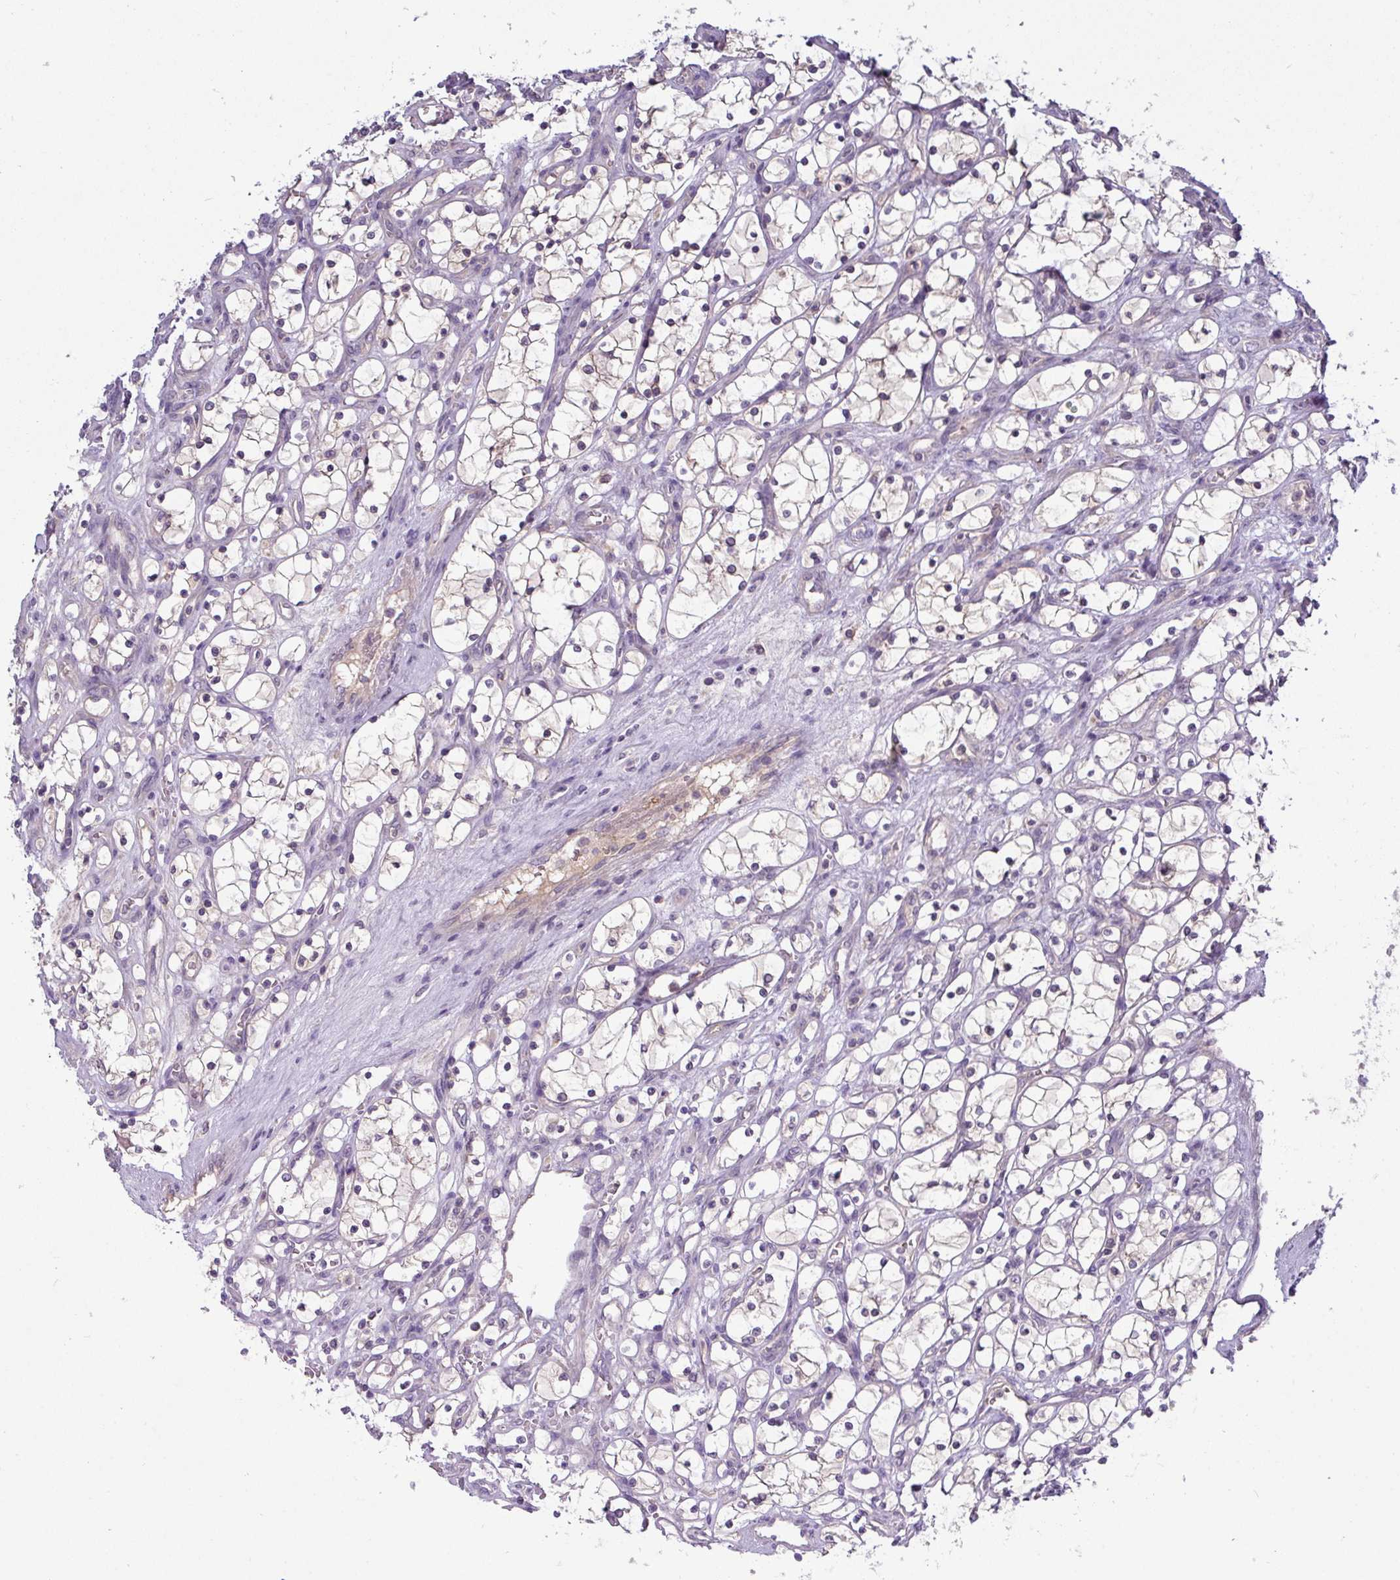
{"staining": {"intensity": "negative", "quantity": "none", "location": "none"}, "tissue": "renal cancer", "cell_type": "Tumor cells", "image_type": "cancer", "snomed": [{"axis": "morphology", "description": "Adenocarcinoma, NOS"}, {"axis": "topography", "description": "Kidney"}], "caption": "Immunohistochemistry photomicrograph of neoplastic tissue: renal cancer (adenocarcinoma) stained with DAB (3,3'-diaminobenzidine) demonstrates no significant protein expression in tumor cells.", "gene": "TMEM62", "patient": {"sex": "female", "age": 69}}